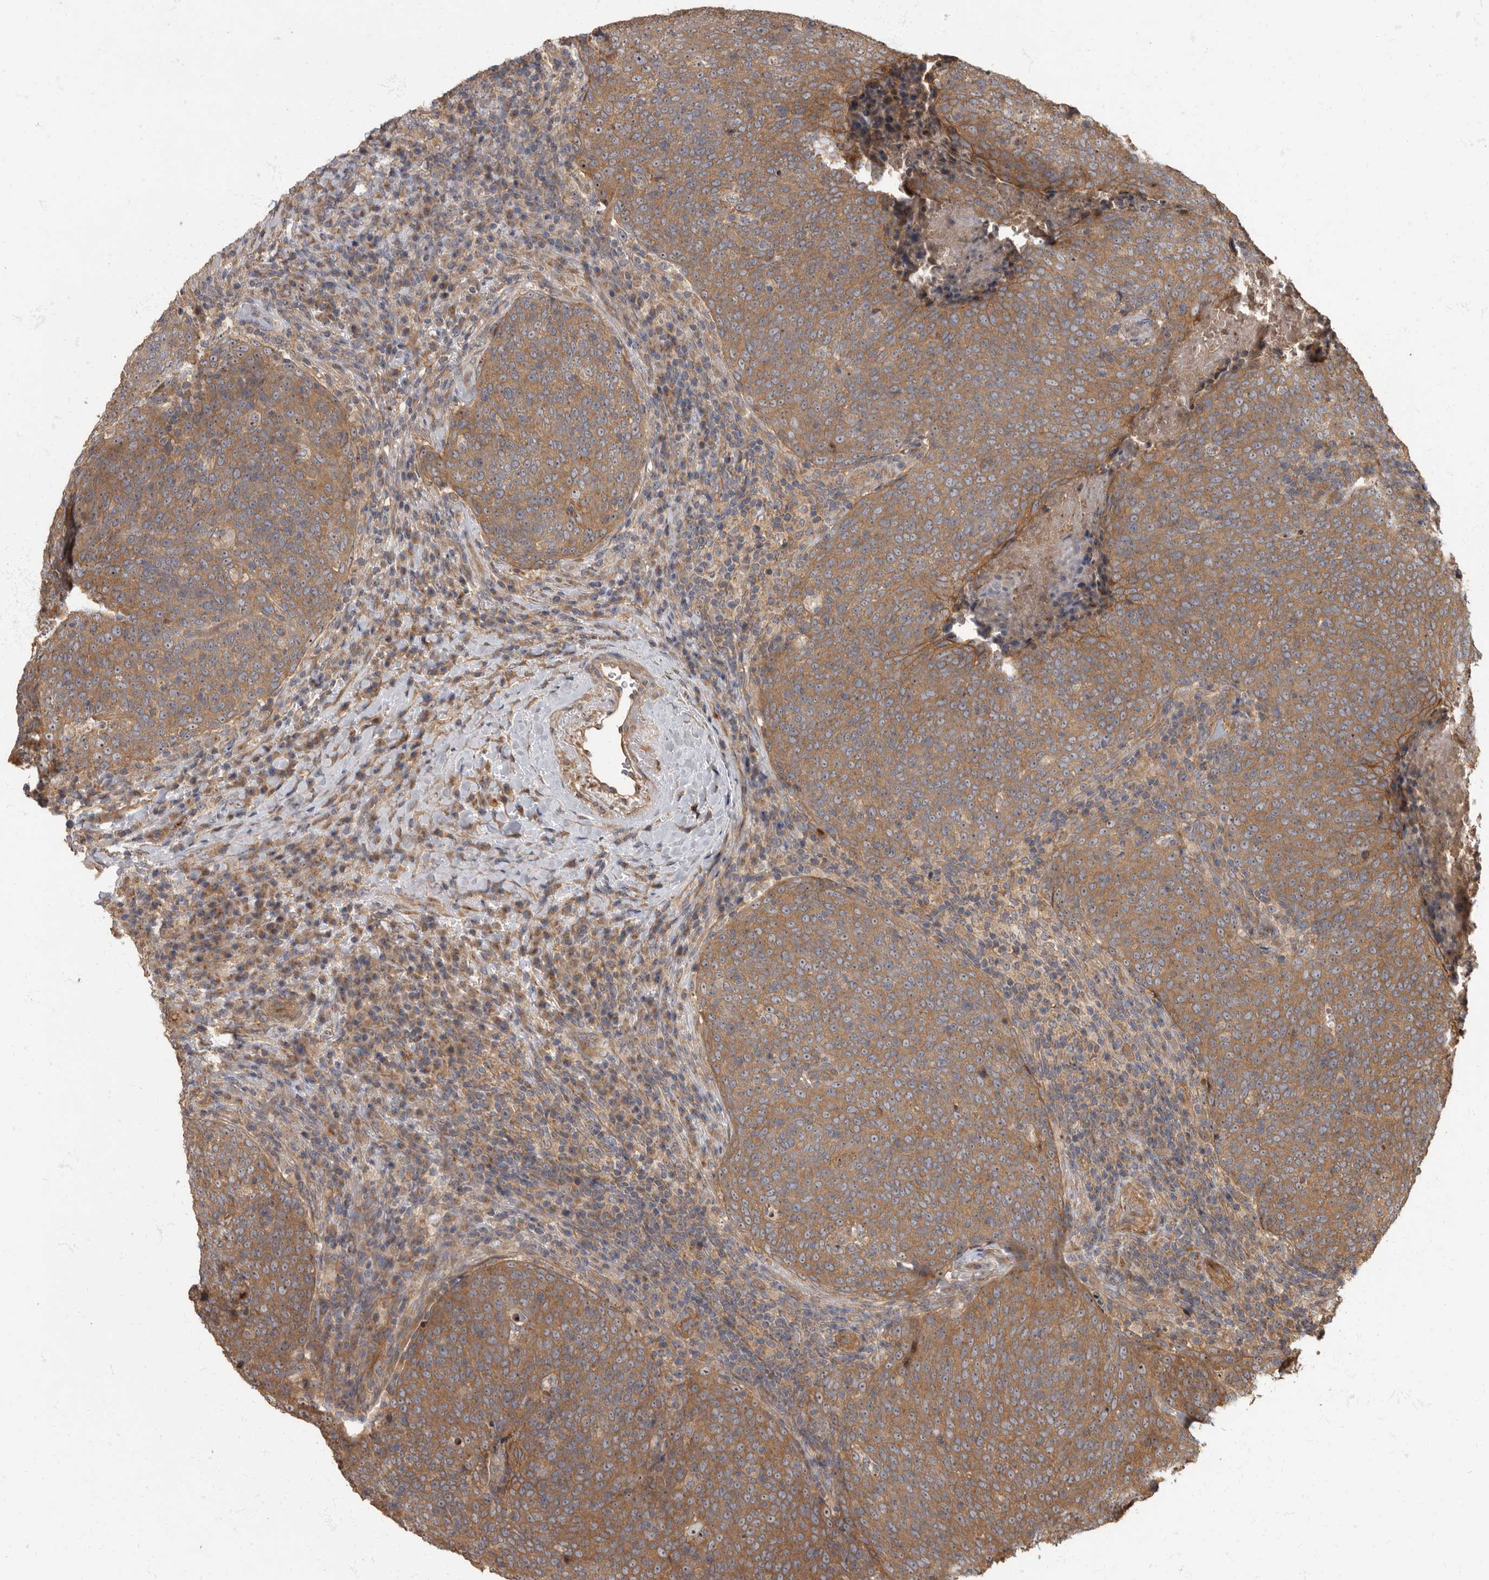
{"staining": {"intensity": "moderate", "quantity": ">75%", "location": "cytoplasmic/membranous"}, "tissue": "head and neck cancer", "cell_type": "Tumor cells", "image_type": "cancer", "snomed": [{"axis": "morphology", "description": "Squamous cell carcinoma, NOS"}, {"axis": "morphology", "description": "Squamous cell carcinoma, metastatic, NOS"}, {"axis": "topography", "description": "Lymph node"}, {"axis": "topography", "description": "Head-Neck"}], "caption": "Moderate cytoplasmic/membranous protein positivity is present in approximately >75% of tumor cells in squamous cell carcinoma (head and neck).", "gene": "DAAM1", "patient": {"sex": "male", "age": 62}}